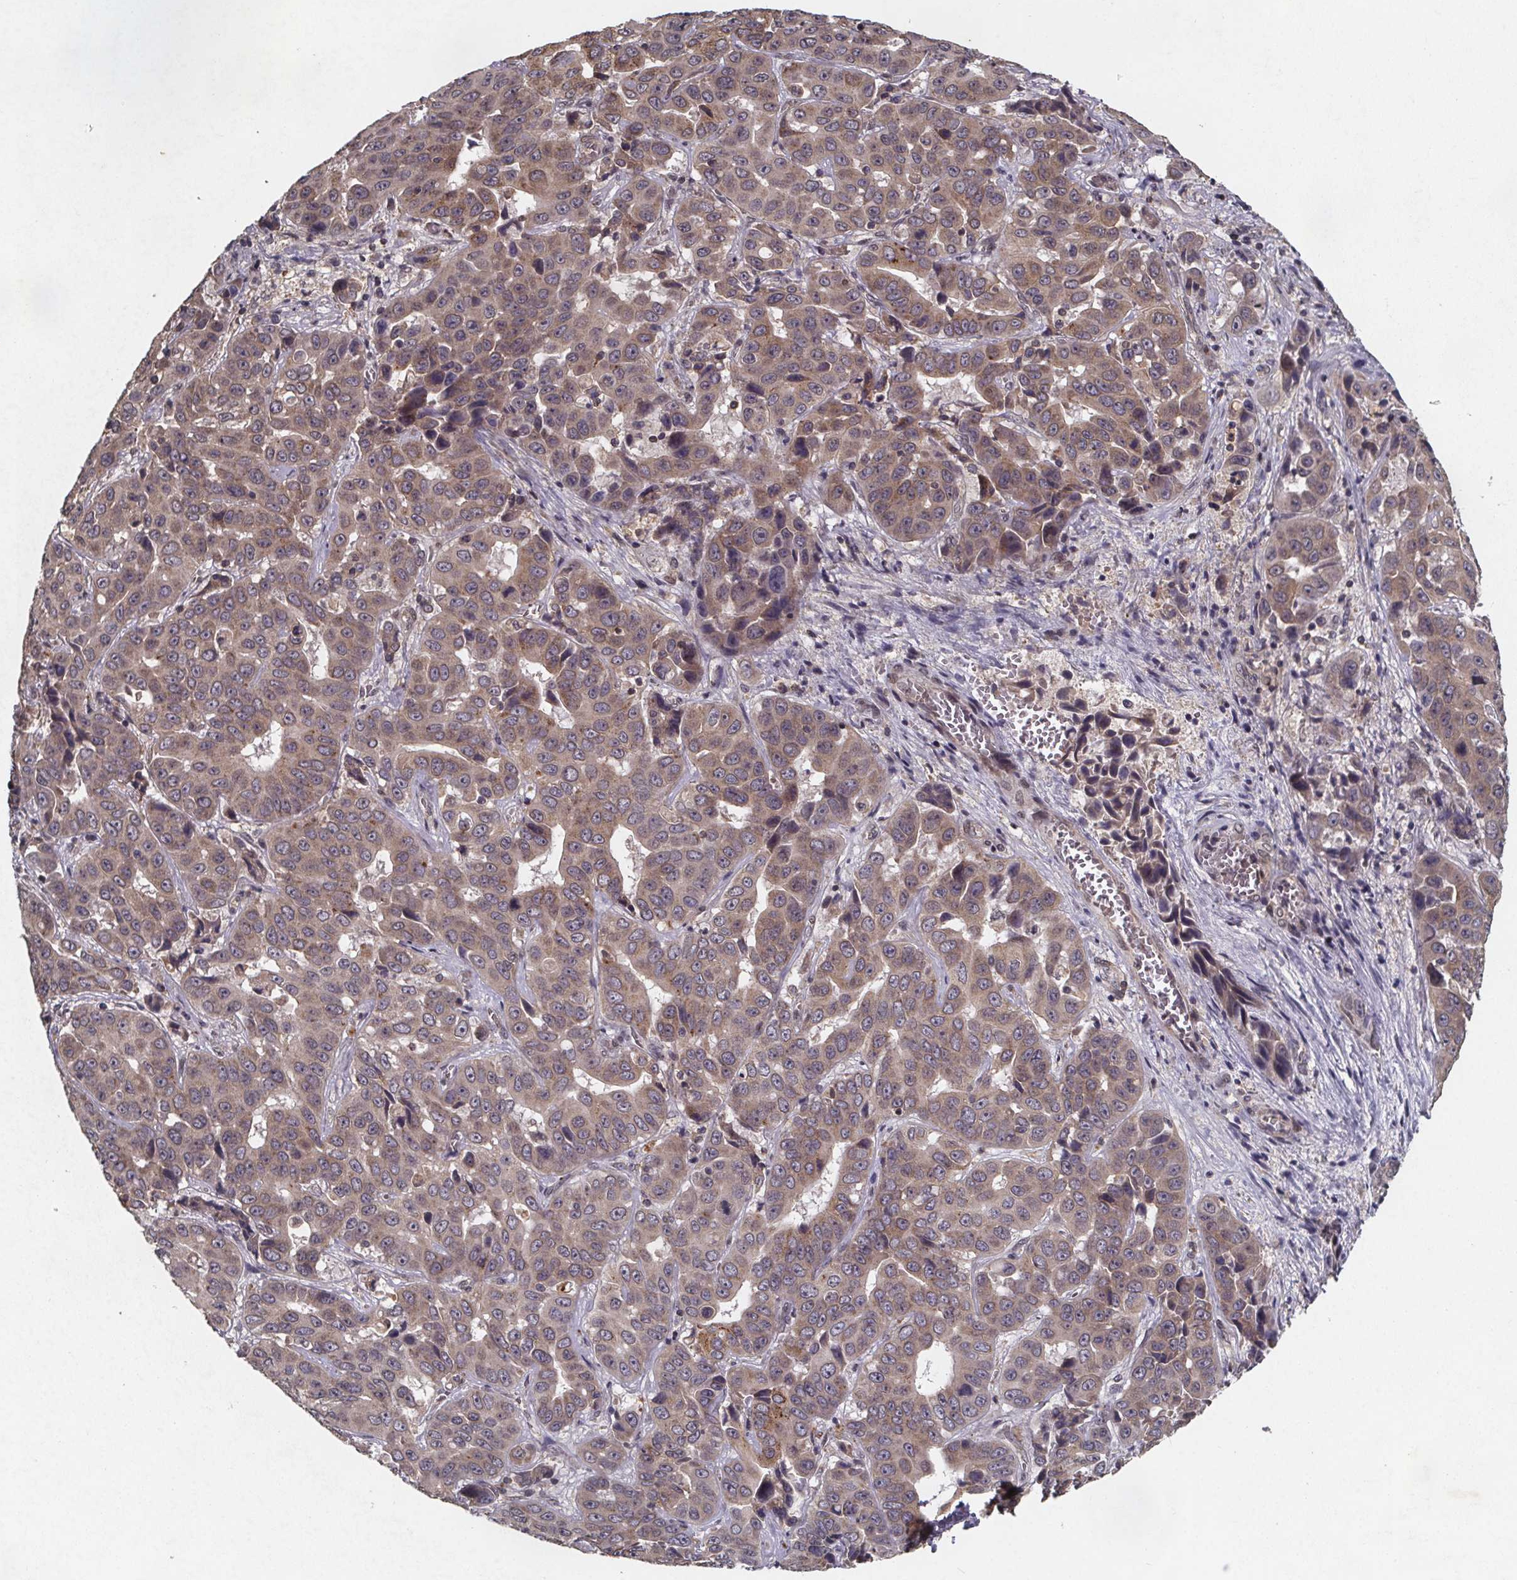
{"staining": {"intensity": "moderate", "quantity": "25%-75%", "location": "cytoplasmic/membranous"}, "tissue": "liver cancer", "cell_type": "Tumor cells", "image_type": "cancer", "snomed": [{"axis": "morphology", "description": "Cholangiocarcinoma"}, {"axis": "topography", "description": "Liver"}], "caption": "There is medium levels of moderate cytoplasmic/membranous staining in tumor cells of liver cholangiocarcinoma, as demonstrated by immunohistochemical staining (brown color).", "gene": "PIERCE2", "patient": {"sex": "female", "age": 52}}